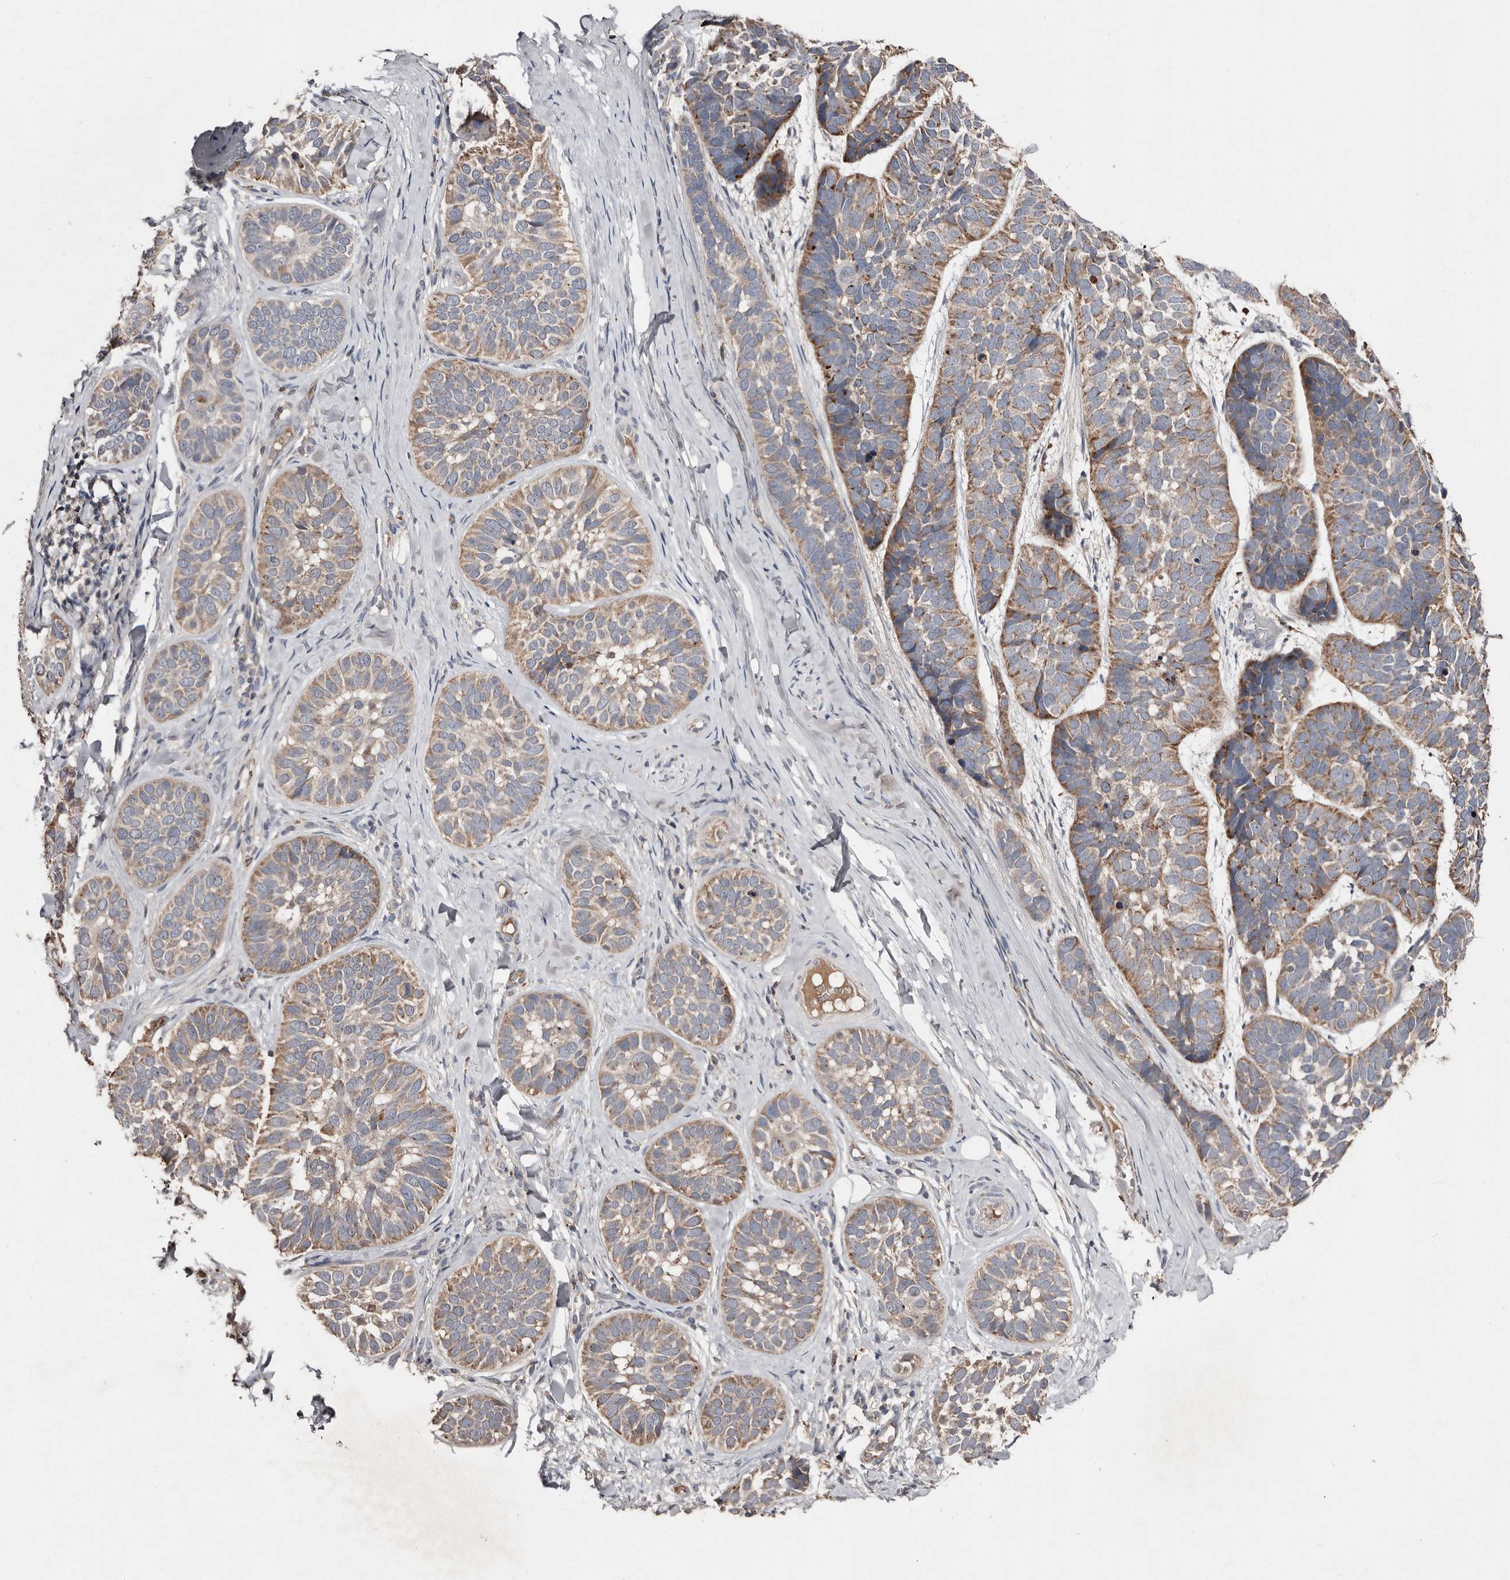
{"staining": {"intensity": "moderate", "quantity": ">75%", "location": "cytoplasmic/membranous"}, "tissue": "skin cancer", "cell_type": "Tumor cells", "image_type": "cancer", "snomed": [{"axis": "morphology", "description": "Basal cell carcinoma"}, {"axis": "topography", "description": "Skin"}], "caption": "DAB (3,3'-diaminobenzidine) immunohistochemical staining of skin cancer (basal cell carcinoma) demonstrates moderate cytoplasmic/membranous protein positivity in approximately >75% of tumor cells.", "gene": "SLC39A2", "patient": {"sex": "male", "age": 62}}